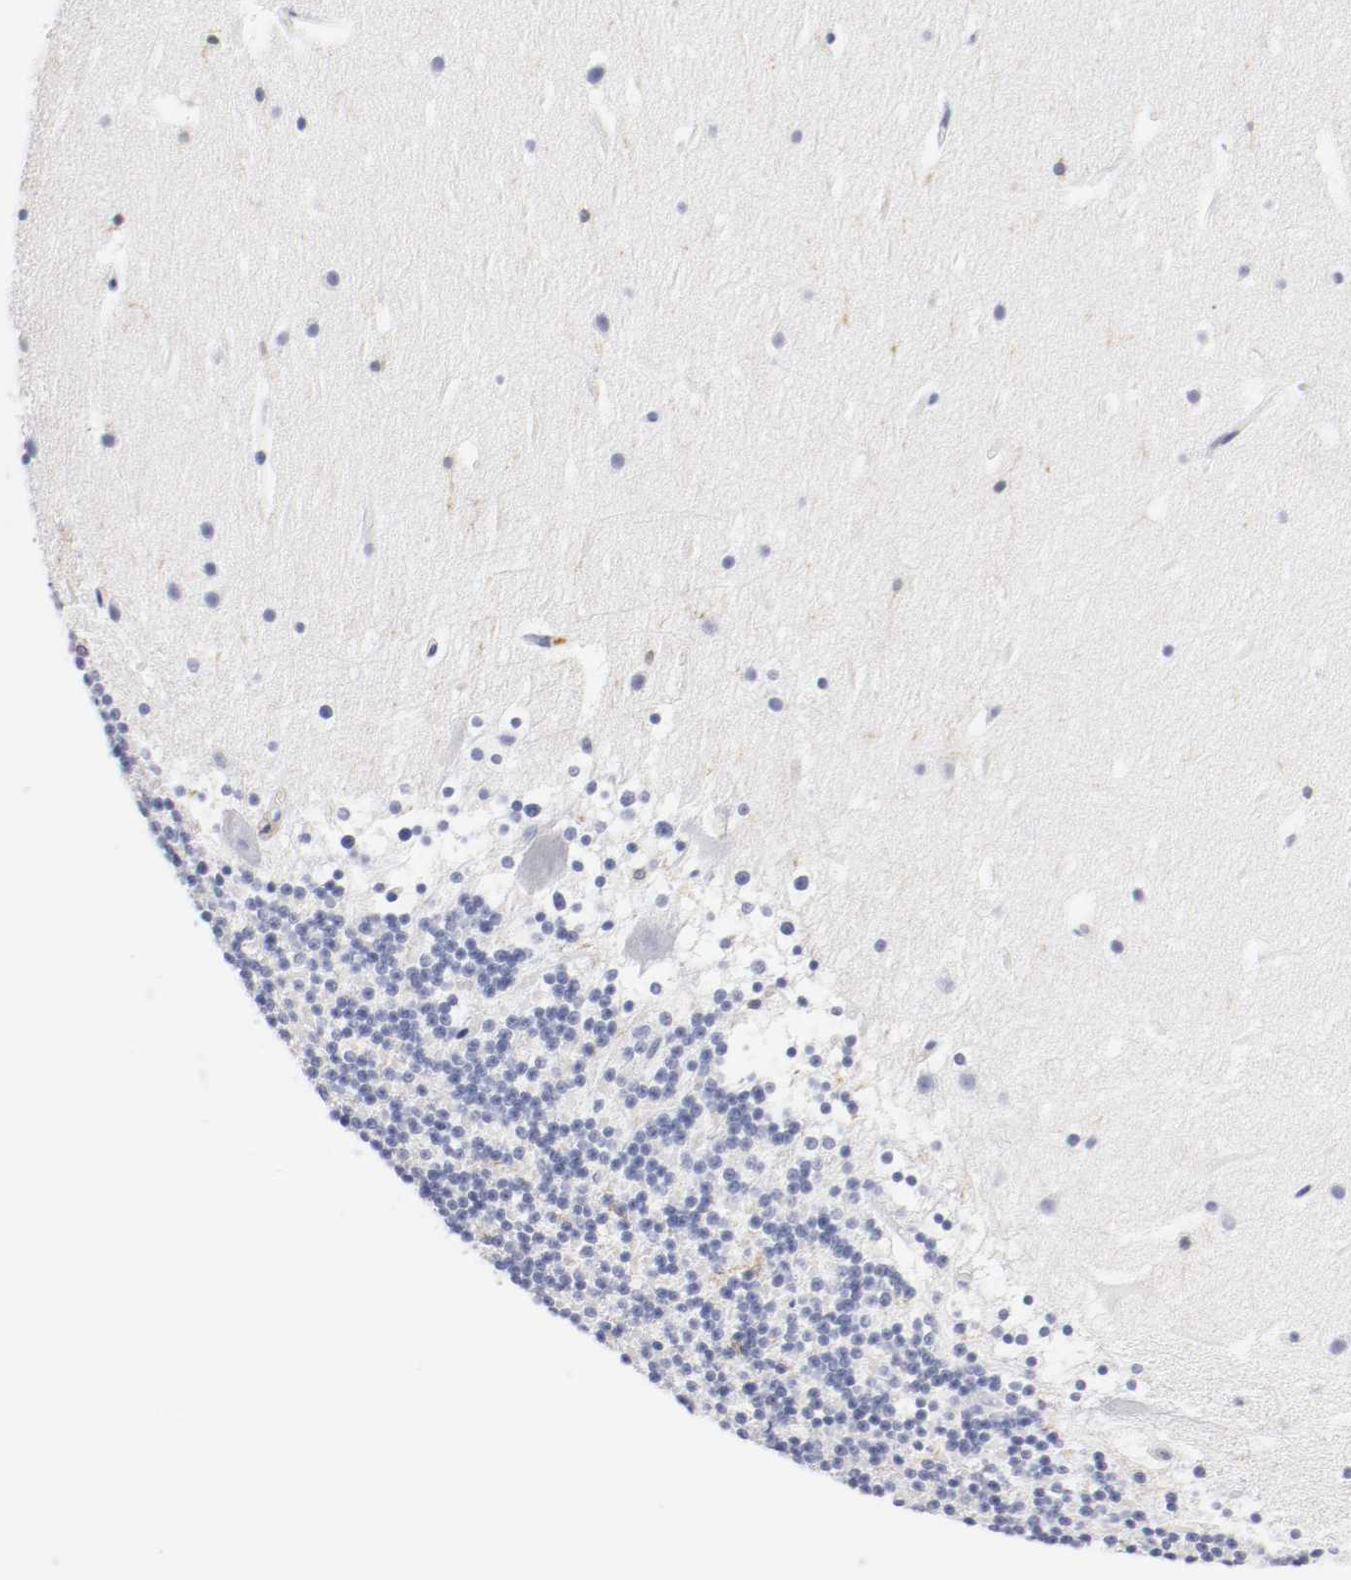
{"staining": {"intensity": "negative", "quantity": "none", "location": "none"}, "tissue": "cerebellum", "cell_type": "Cells in granular layer", "image_type": "normal", "snomed": [{"axis": "morphology", "description": "Normal tissue, NOS"}, {"axis": "topography", "description": "Cerebellum"}], "caption": "The image exhibits no staining of cells in granular layer in benign cerebellum. The staining is performed using DAB brown chromogen with nuclei counter-stained in using hematoxylin.", "gene": "ITGAX", "patient": {"sex": "male", "age": 45}}